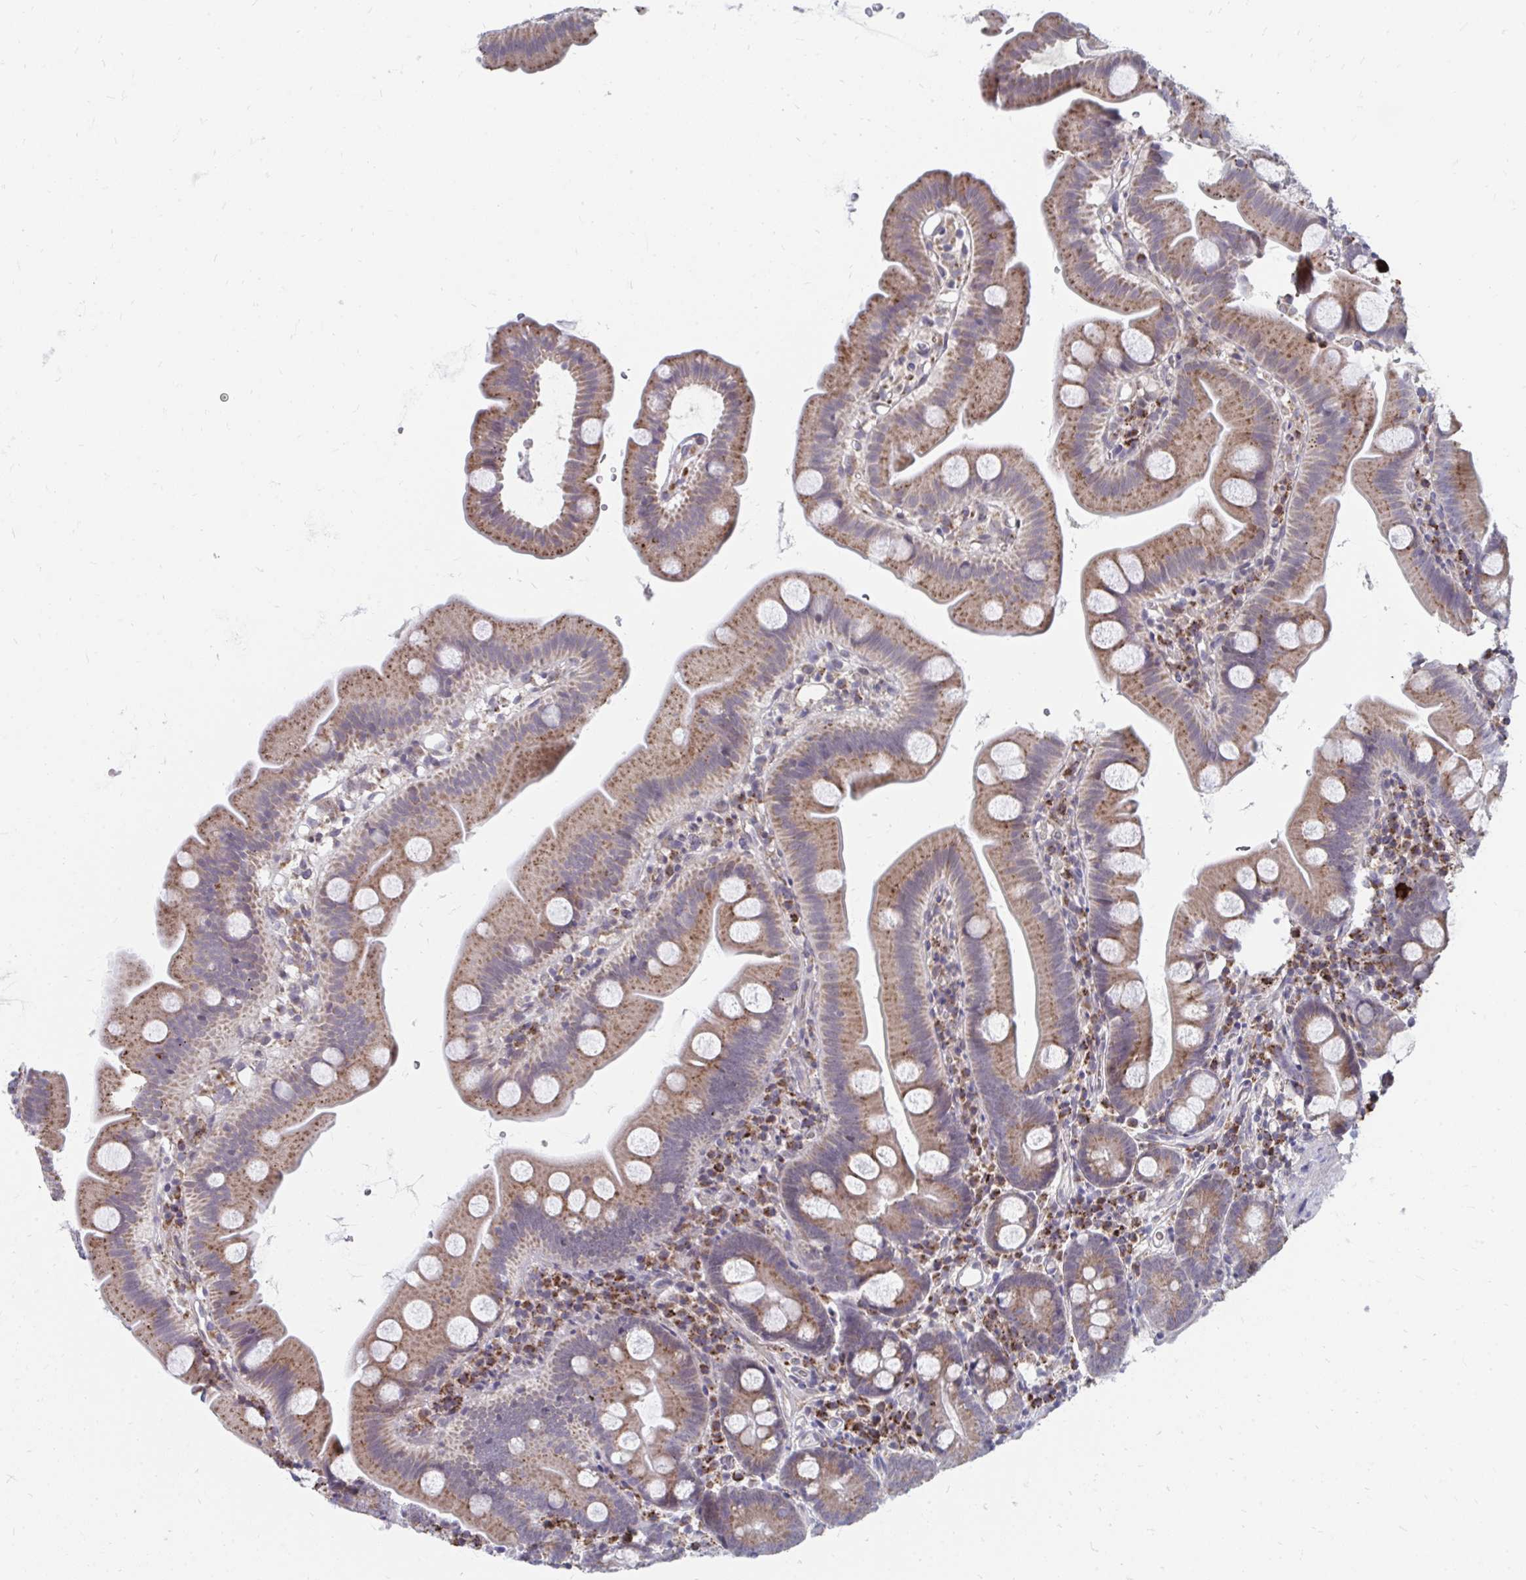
{"staining": {"intensity": "moderate", "quantity": ">75%", "location": "cytoplasmic/membranous"}, "tissue": "small intestine", "cell_type": "Glandular cells", "image_type": "normal", "snomed": [{"axis": "morphology", "description": "Normal tissue, NOS"}, {"axis": "topography", "description": "Small intestine"}], "caption": "Human small intestine stained for a protein (brown) shows moderate cytoplasmic/membranous positive expression in approximately >75% of glandular cells.", "gene": "PABIR3", "patient": {"sex": "female", "age": 68}}